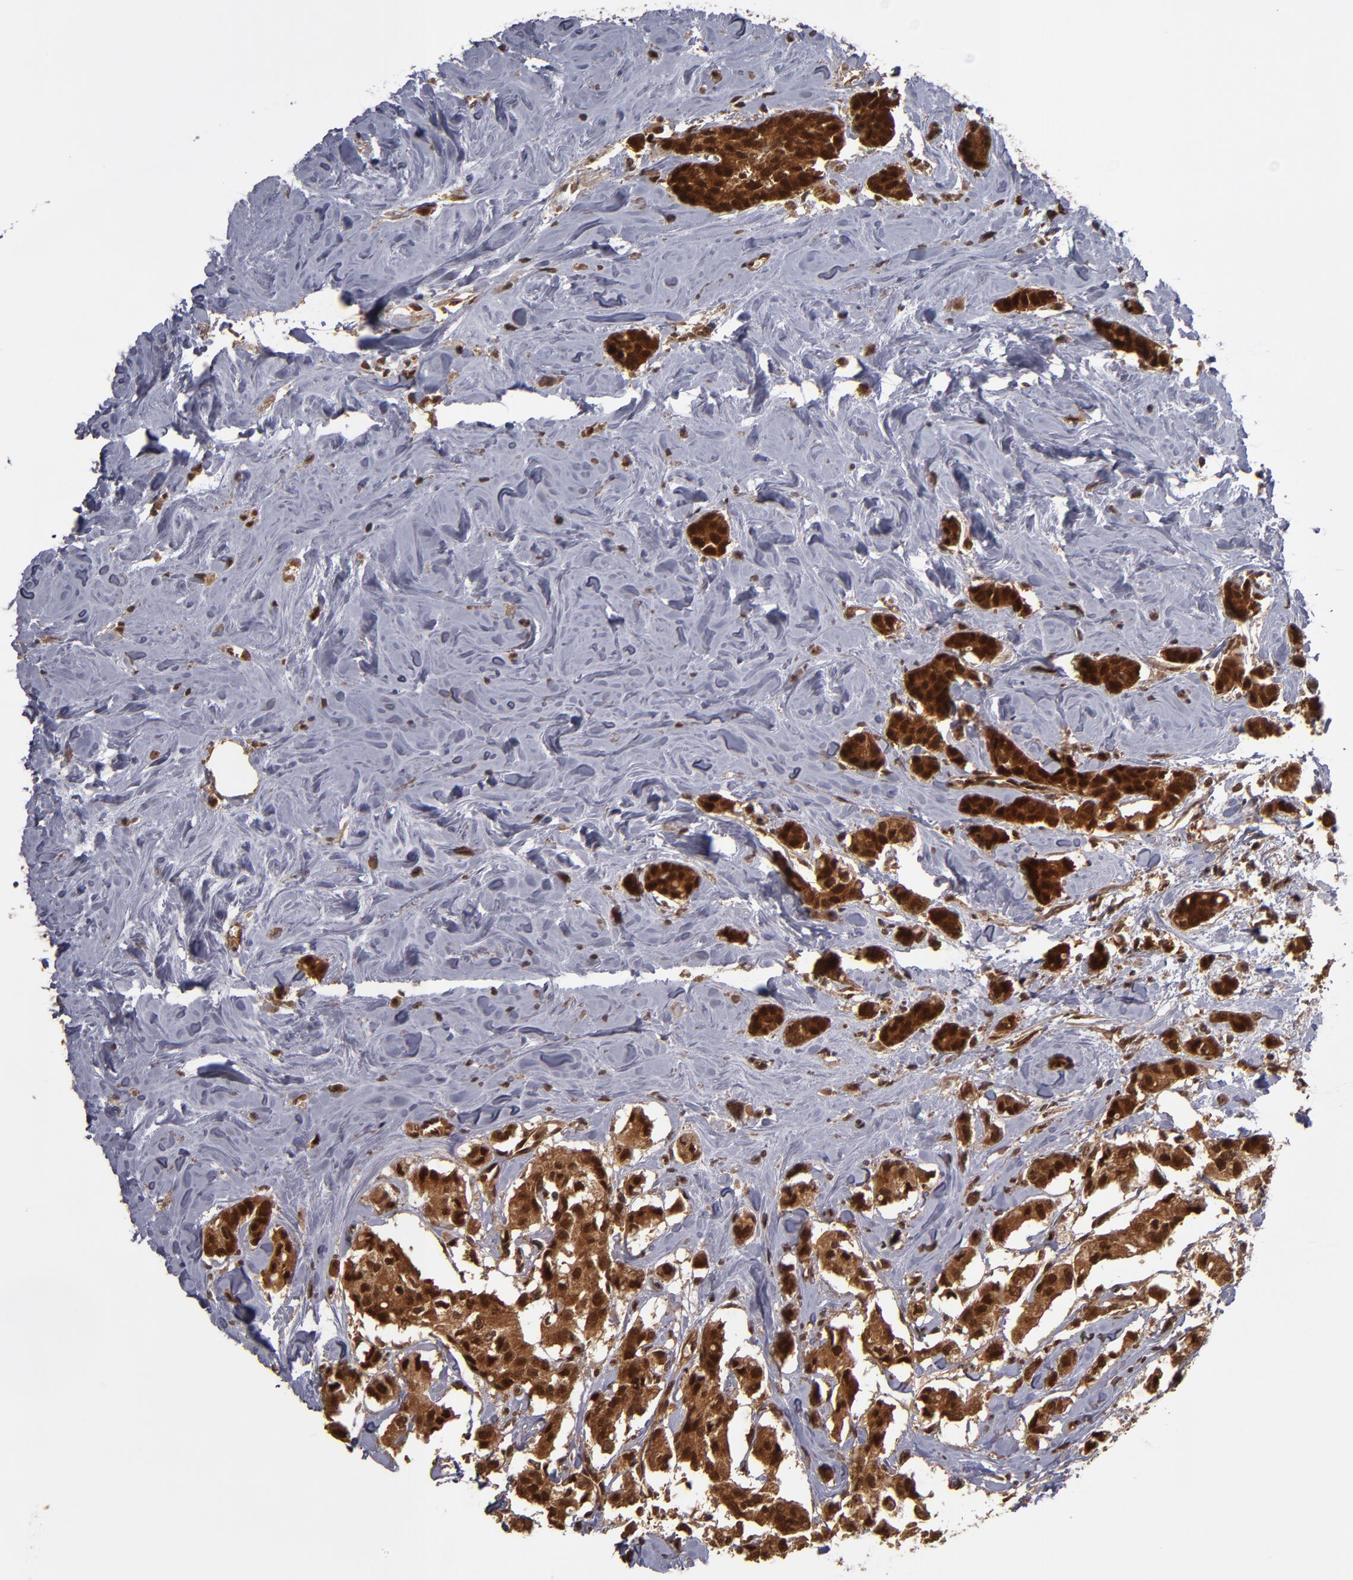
{"staining": {"intensity": "strong", "quantity": ">75%", "location": "cytoplasmic/membranous,nuclear"}, "tissue": "breast cancer", "cell_type": "Tumor cells", "image_type": "cancer", "snomed": [{"axis": "morphology", "description": "Duct carcinoma"}, {"axis": "topography", "description": "Breast"}], "caption": "The immunohistochemical stain highlights strong cytoplasmic/membranous and nuclear expression in tumor cells of breast cancer (intraductal carcinoma) tissue.", "gene": "CUL5", "patient": {"sex": "female", "age": 84}}